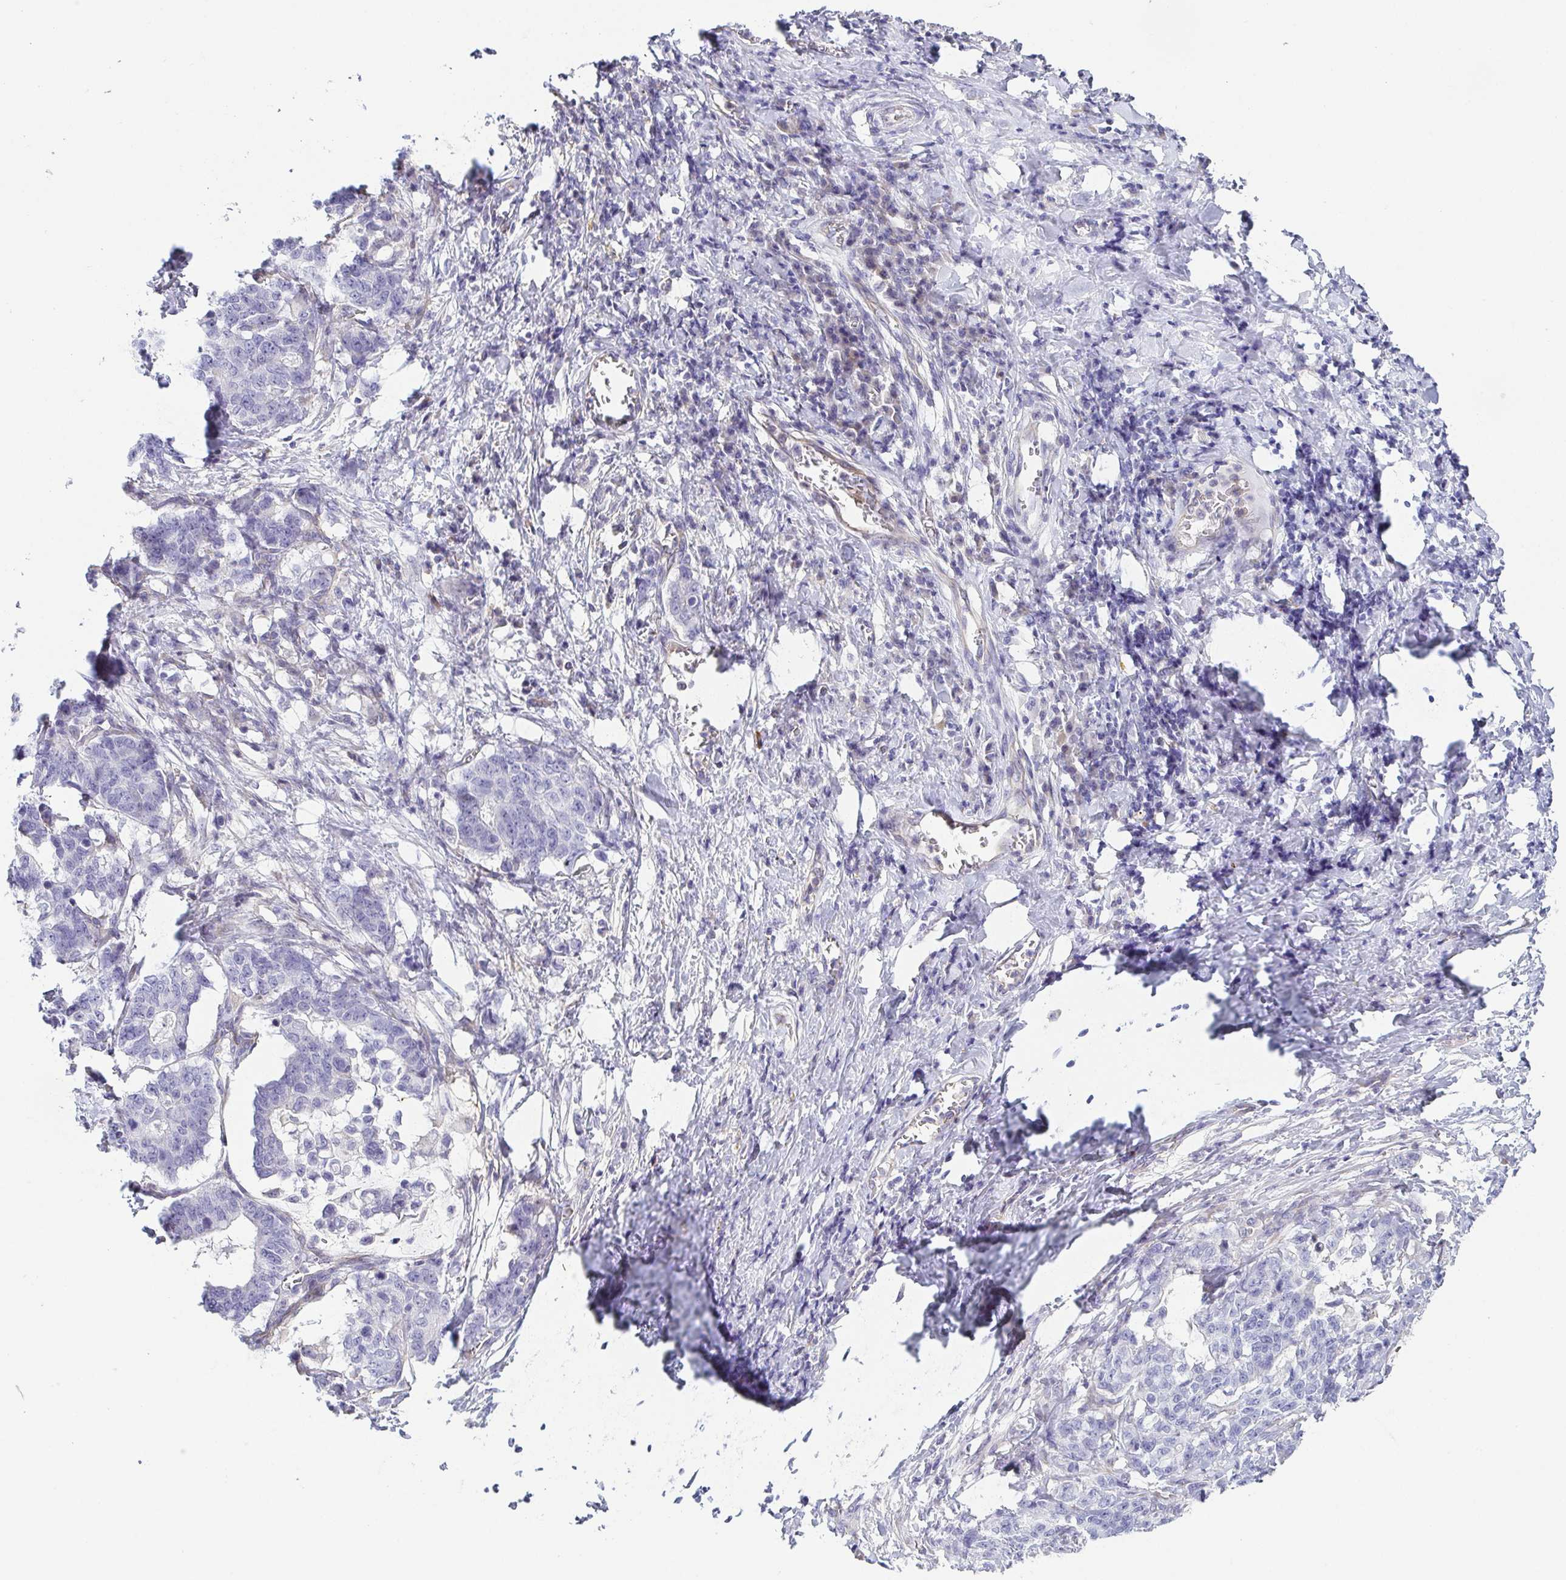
{"staining": {"intensity": "negative", "quantity": "none", "location": "none"}, "tissue": "stomach cancer", "cell_type": "Tumor cells", "image_type": "cancer", "snomed": [{"axis": "morphology", "description": "Normal tissue, NOS"}, {"axis": "morphology", "description": "Adenocarcinoma, NOS"}, {"axis": "topography", "description": "Stomach"}], "caption": "A high-resolution micrograph shows IHC staining of stomach adenocarcinoma, which reveals no significant positivity in tumor cells.", "gene": "FAM162B", "patient": {"sex": "female", "age": 64}}